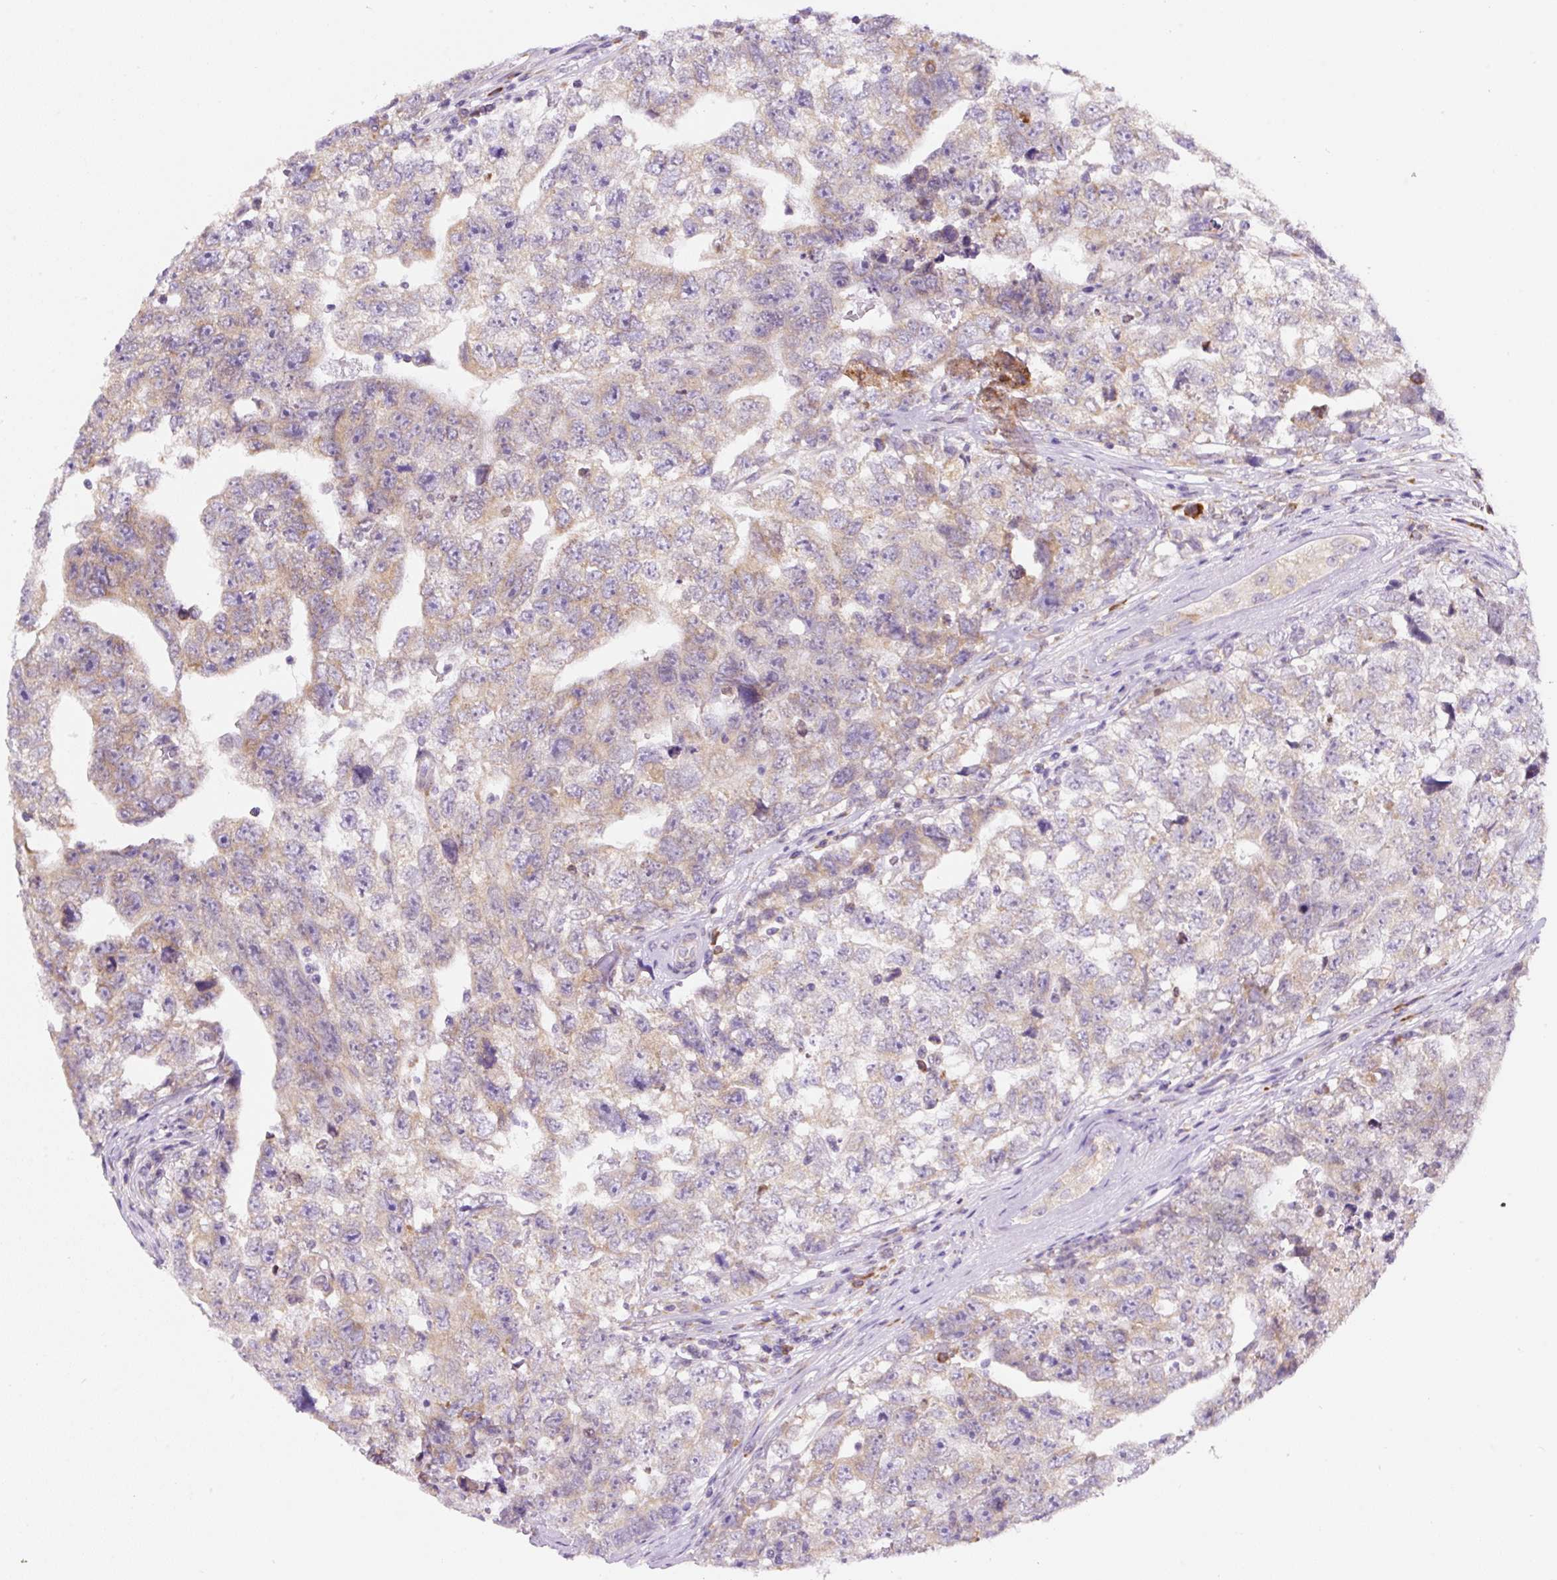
{"staining": {"intensity": "moderate", "quantity": "25%-75%", "location": "cytoplasmic/membranous"}, "tissue": "testis cancer", "cell_type": "Tumor cells", "image_type": "cancer", "snomed": [{"axis": "morphology", "description": "Carcinoma, Embryonal, NOS"}, {"axis": "topography", "description": "Testis"}], "caption": "Testis embryonal carcinoma stained with a protein marker displays moderate staining in tumor cells.", "gene": "DDOST", "patient": {"sex": "male", "age": 22}}